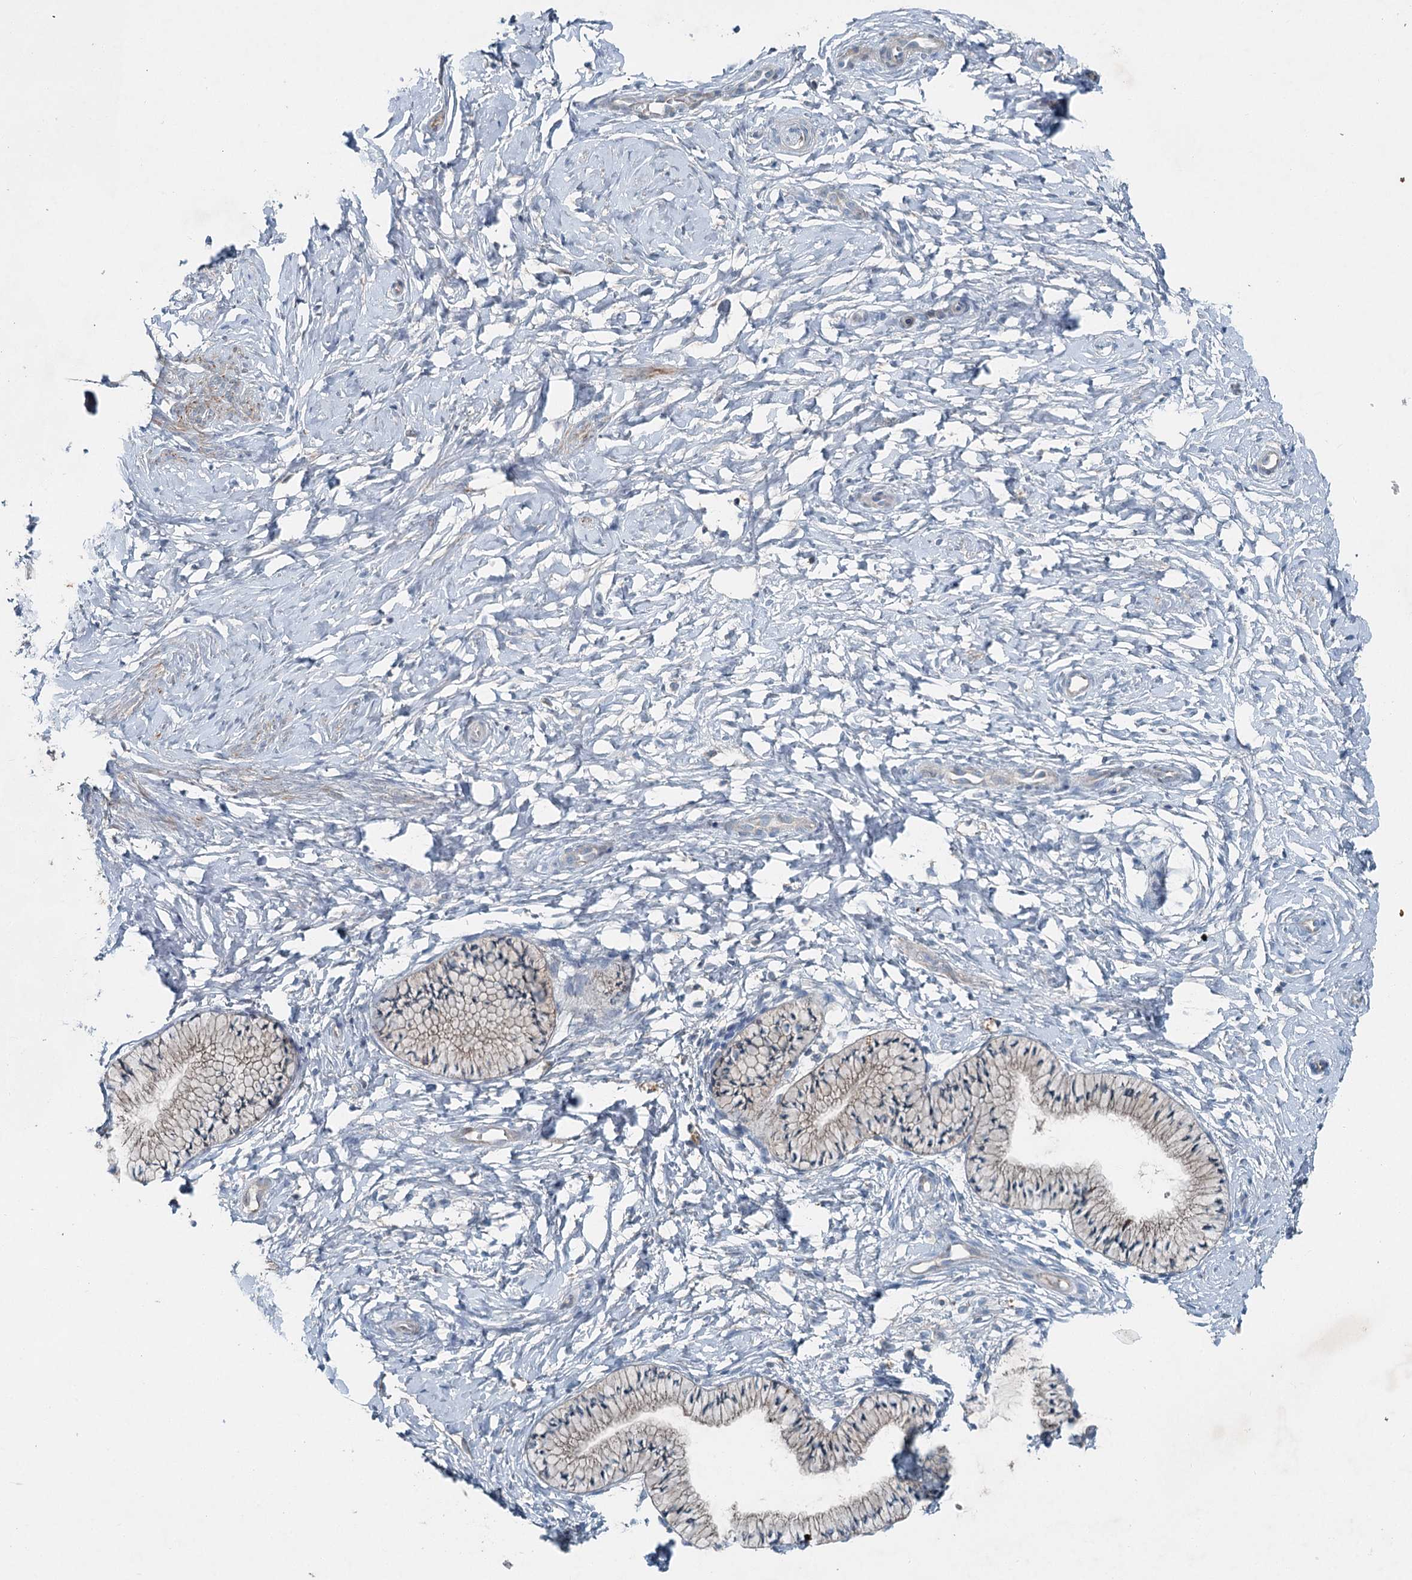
{"staining": {"intensity": "weak", "quantity": "25%-75%", "location": "cytoplasmic/membranous"}, "tissue": "cervix", "cell_type": "Glandular cells", "image_type": "normal", "snomed": [{"axis": "morphology", "description": "Normal tissue, NOS"}, {"axis": "topography", "description": "Cervix"}], "caption": "The immunohistochemical stain labels weak cytoplasmic/membranous staining in glandular cells of normal cervix.", "gene": "CHCHD5", "patient": {"sex": "female", "age": 33}}